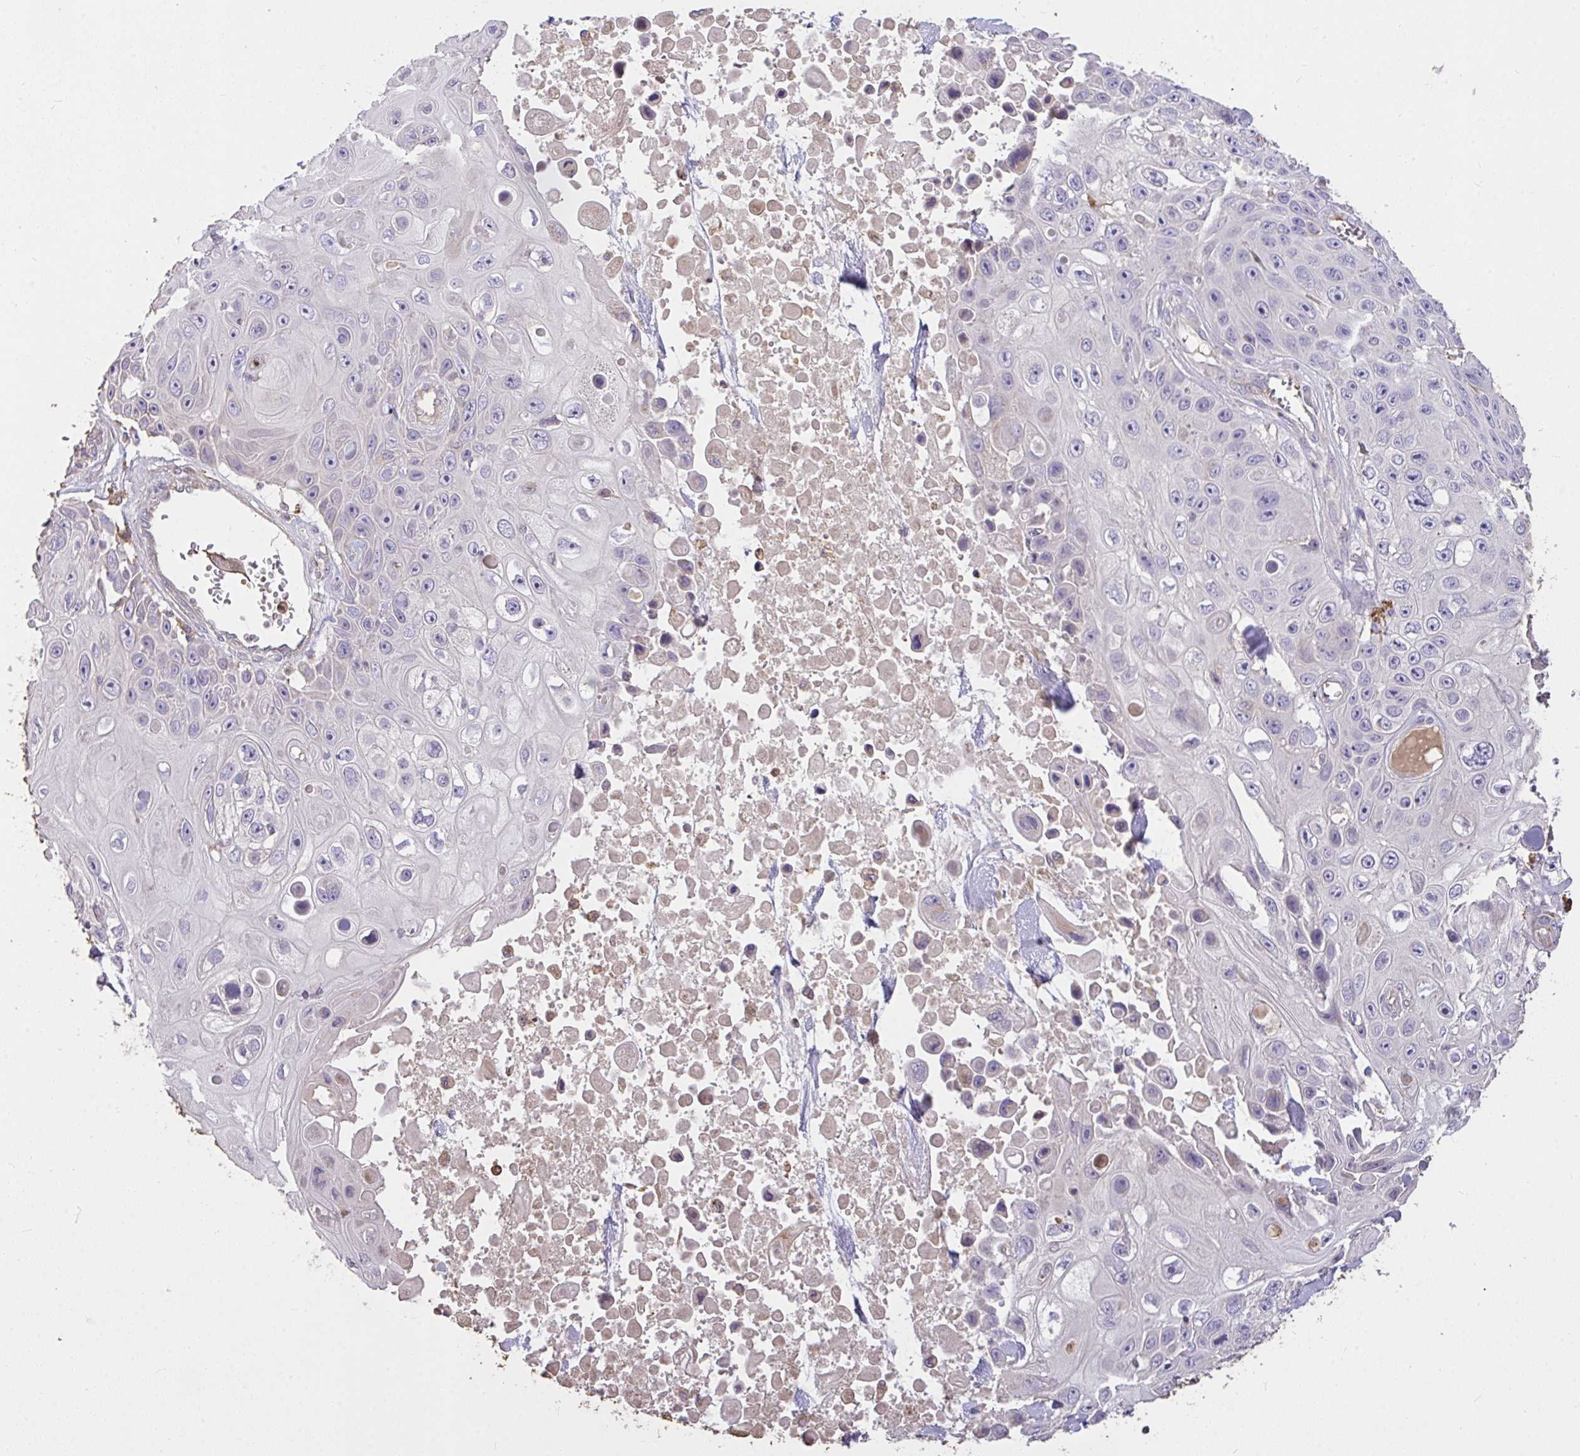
{"staining": {"intensity": "negative", "quantity": "none", "location": "none"}, "tissue": "skin cancer", "cell_type": "Tumor cells", "image_type": "cancer", "snomed": [{"axis": "morphology", "description": "Squamous cell carcinoma, NOS"}, {"axis": "topography", "description": "Skin"}], "caption": "Immunohistochemistry (IHC) photomicrograph of neoplastic tissue: human squamous cell carcinoma (skin) stained with DAB (3,3'-diaminobenzidine) demonstrates no significant protein positivity in tumor cells.", "gene": "FCER1A", "patient": {"sex": "male", "age": 82}}